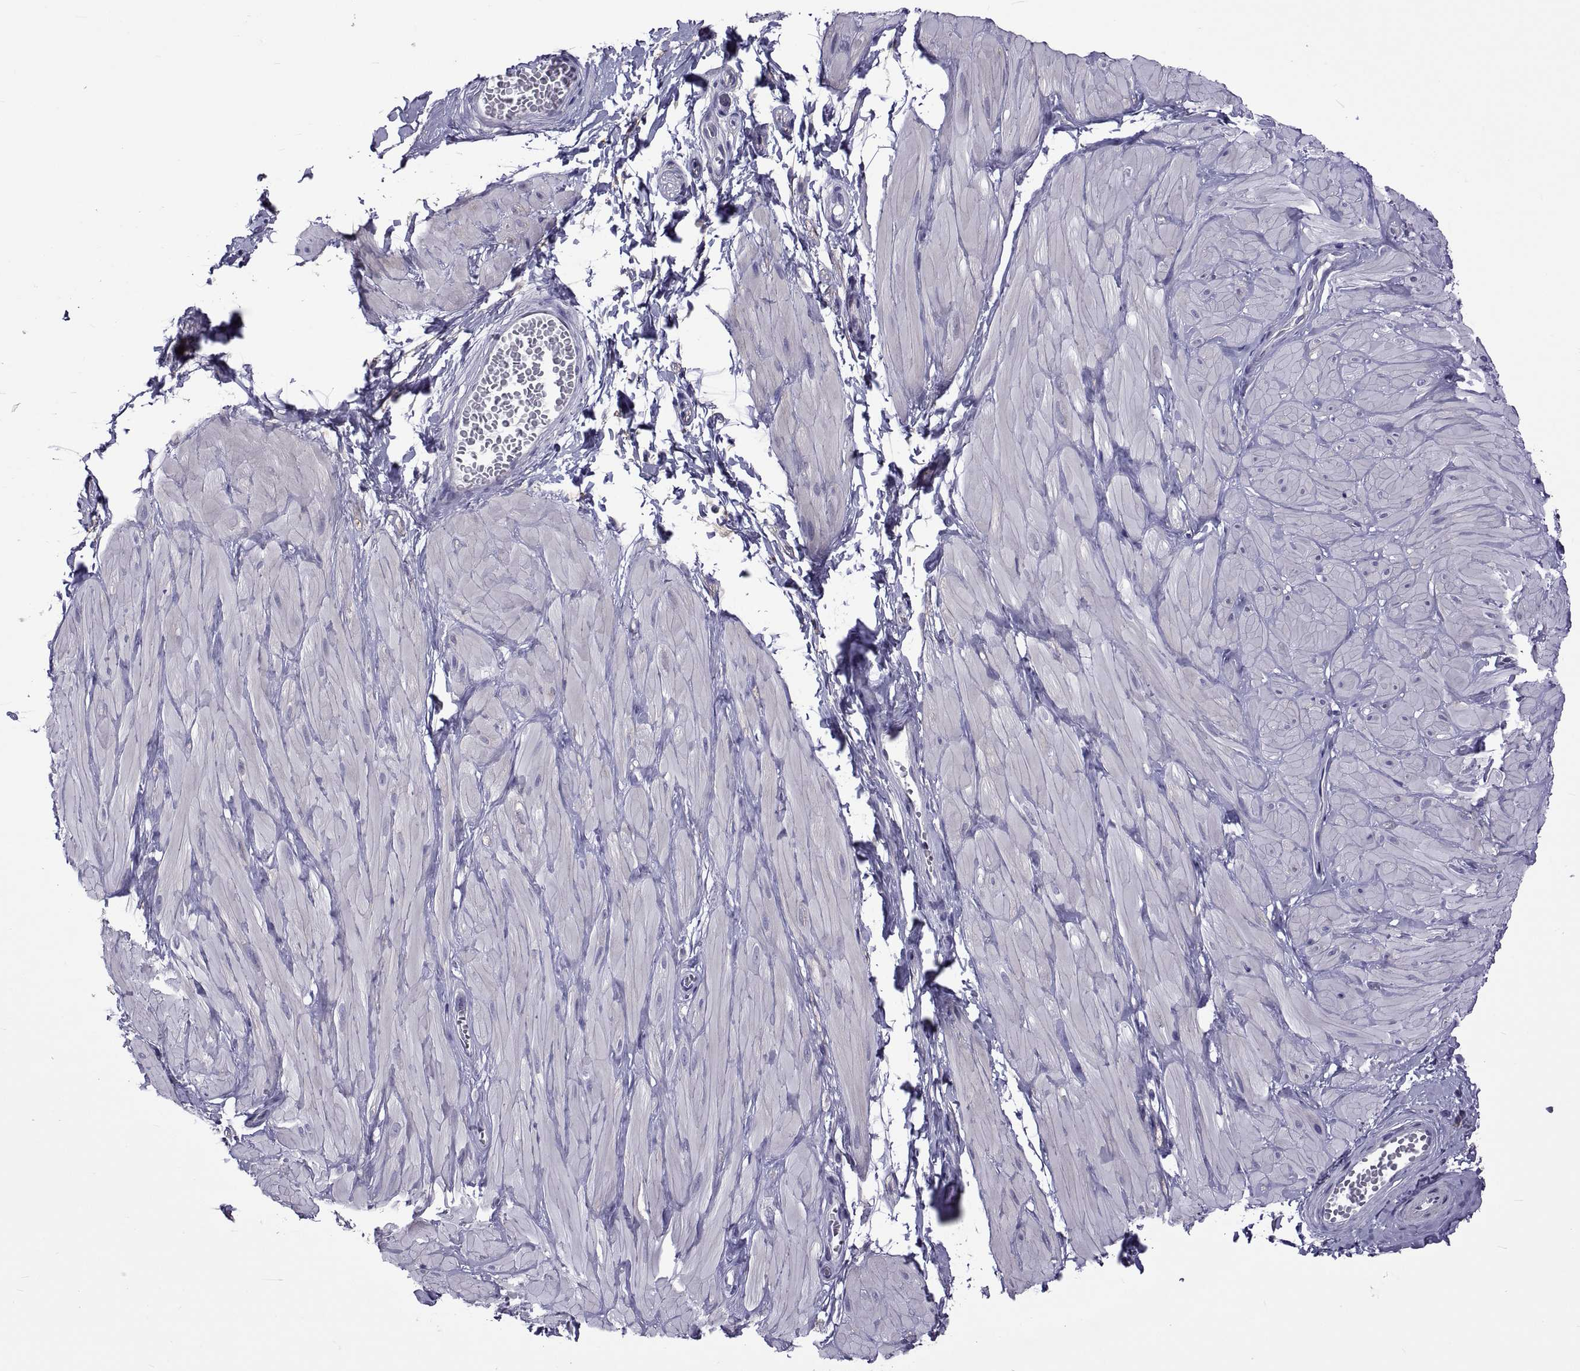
{"staining": {"intensity": "negative", "quantity": "none", "location": "none"}, "tissue": "soft tissue", "cell_type": "Fibroblasts", "image_type": "normal", "snomed": [{"axis": "morphology", "description": "Normal tissue, NOS"}, {"axis": "topography", "description": "Smooth muscle"}, {"axis": "topography", "description": "Peripheral nerve tissue"}], "caption": "An image of soft tissue stained for a protein shows no brown staining in fibroblasts.", "gene": "TMC3", "patient": {"sex": "male", "age": 22}}